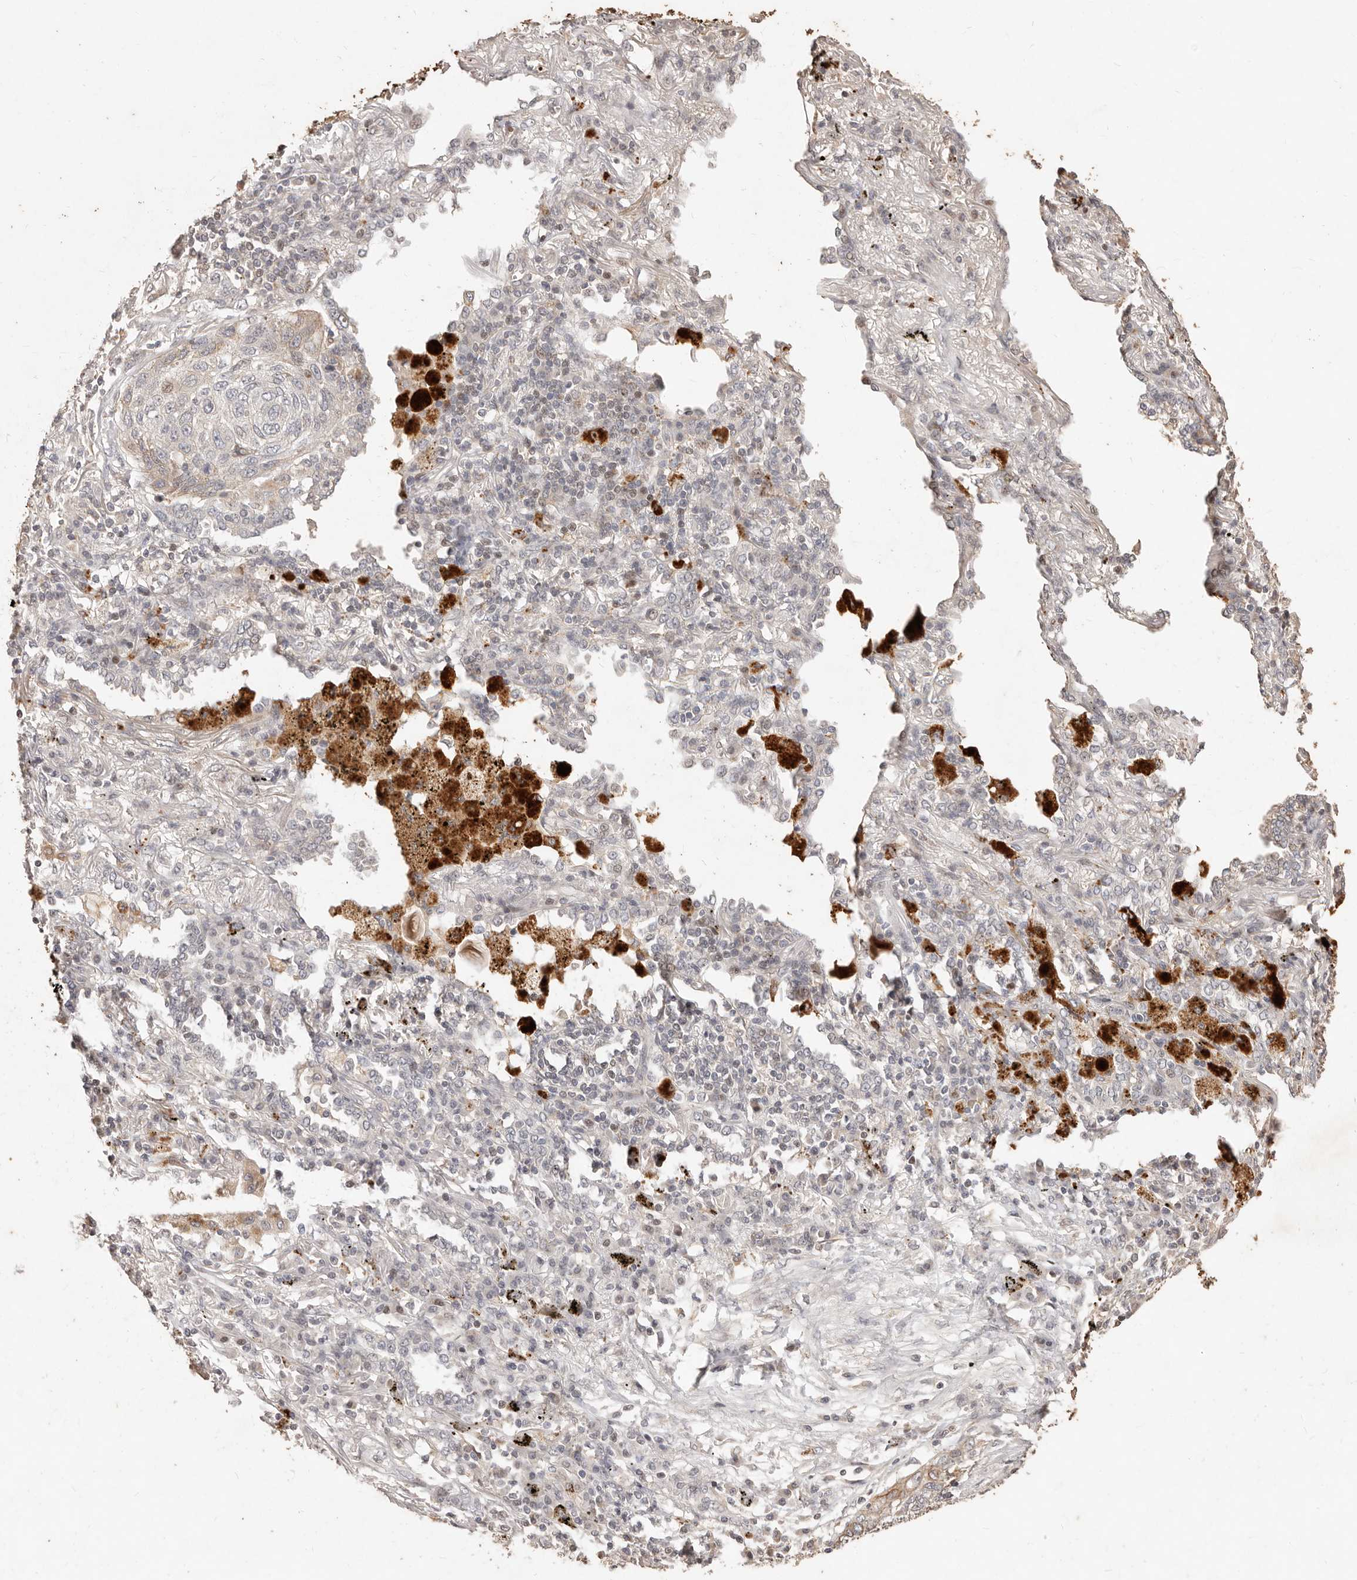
{"staining": {"intensity": "weak", "quantity": "25%-75%", "location": "cytoplasmic/membranous"}, "tissue": "lung cancer", "cell_type": "Tumor cells", "image_type": "cancer", "snomed": [{"axis": "morphology", "description": "Squamous cell carcinoma, NOS"}, {"axis": "topography", "description": "Lung"}], "caption": "Protein expression by immunohistochemistry (IHC) displays weak cytoplasmic/membranous expression in about 25%-75% of tumor cells in squamous cell carcinoma (lung). The protein is shown in brown color, while the nuclei are stained blue.", "gene": "KIF9", "patient": {"sex": "female", "age": 63}}